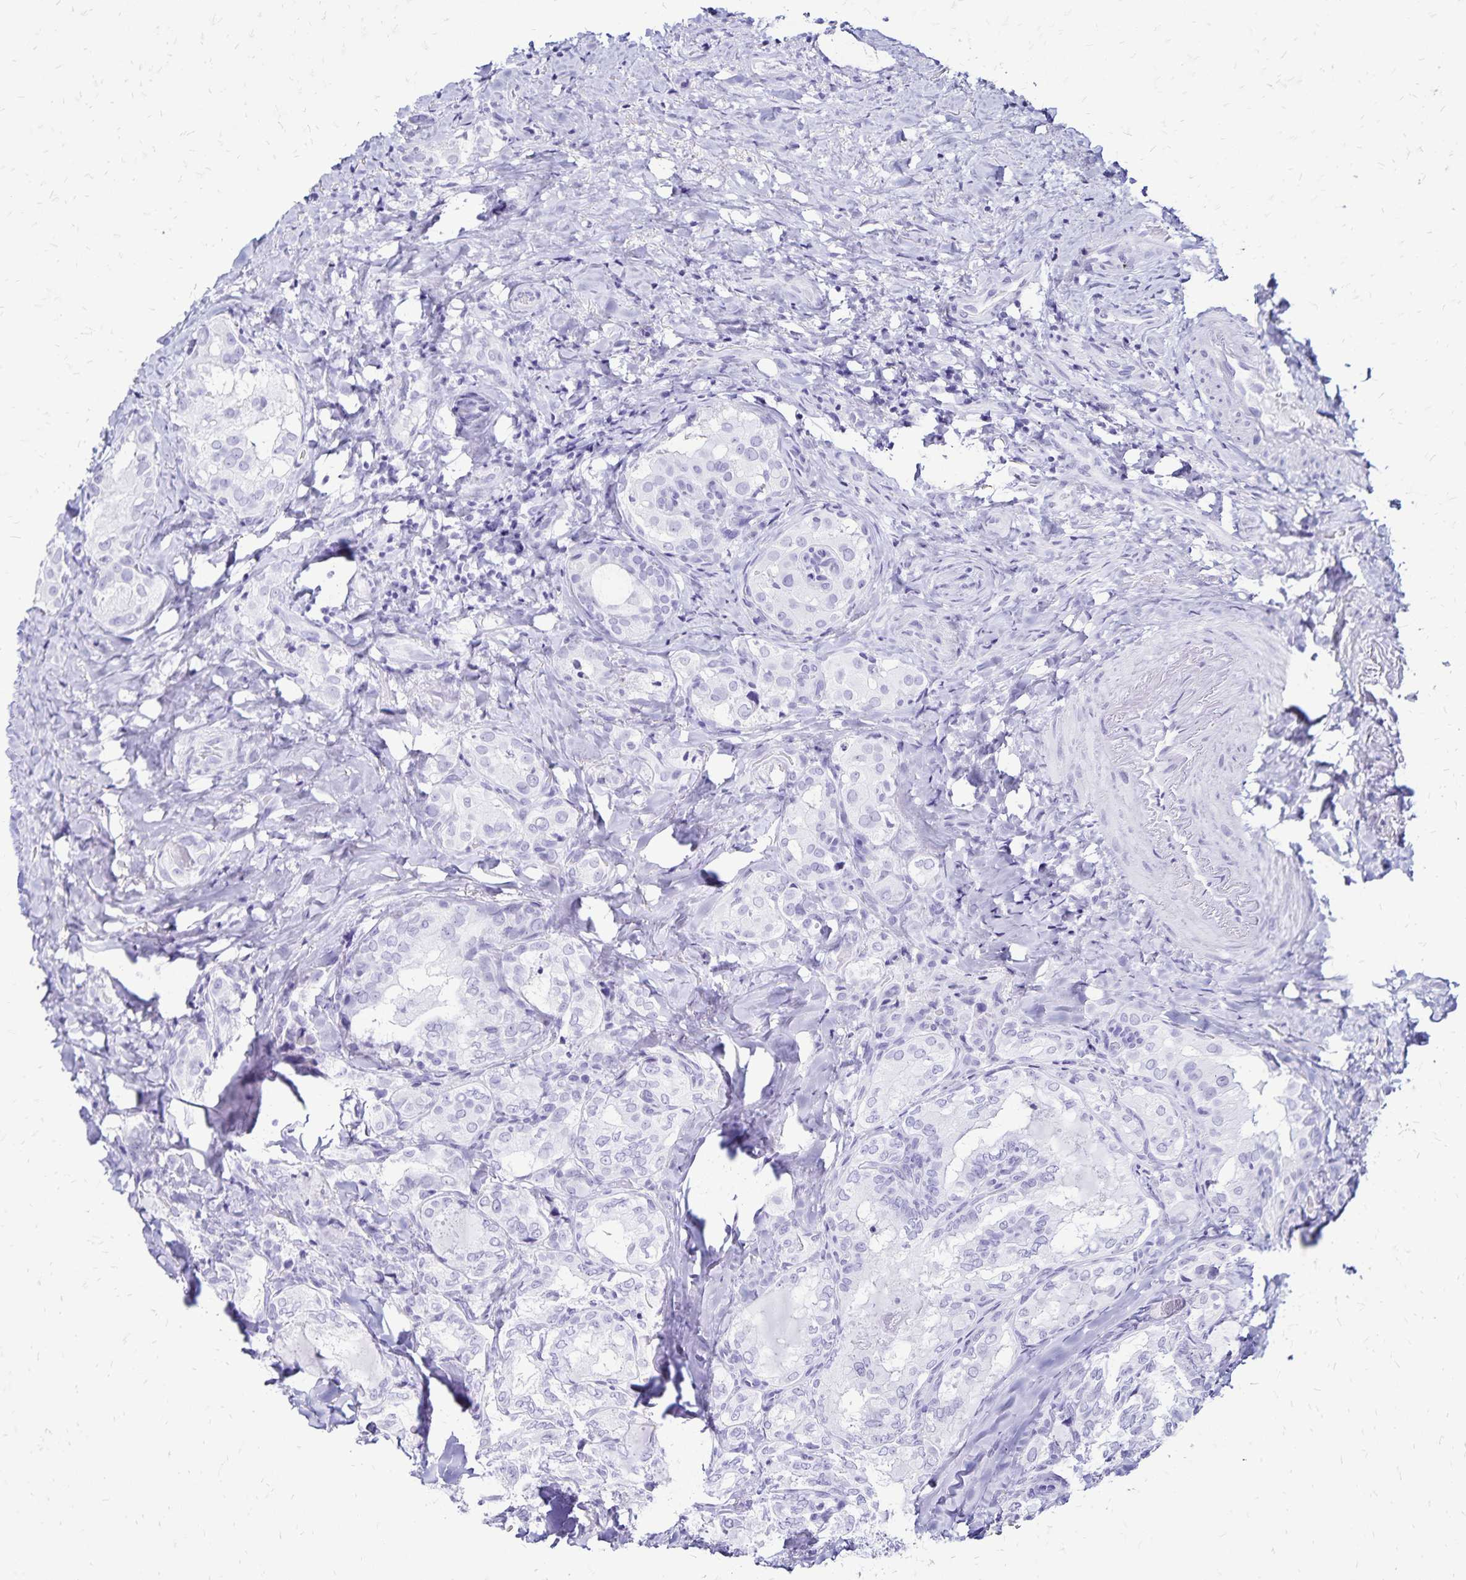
{"staining": {"intensity": "negative", "quantity": "none", "location": "none"}, "tissue": "thyroid cancer", "cell_type": "Tumor cells", "image_type": "cancer", "snomed": [{"axis": "morphology", "description": "Papillary adenocarcinoma, NOS"}, {"axis": "topography", "description": "Thyroid gland"}], "caption": "Immunohistochemical staining of human thyroid cancer shows no significant expression in tumor cells.", "gene": "LIN28B", "patient": {"sex": "female", "age": 75}}